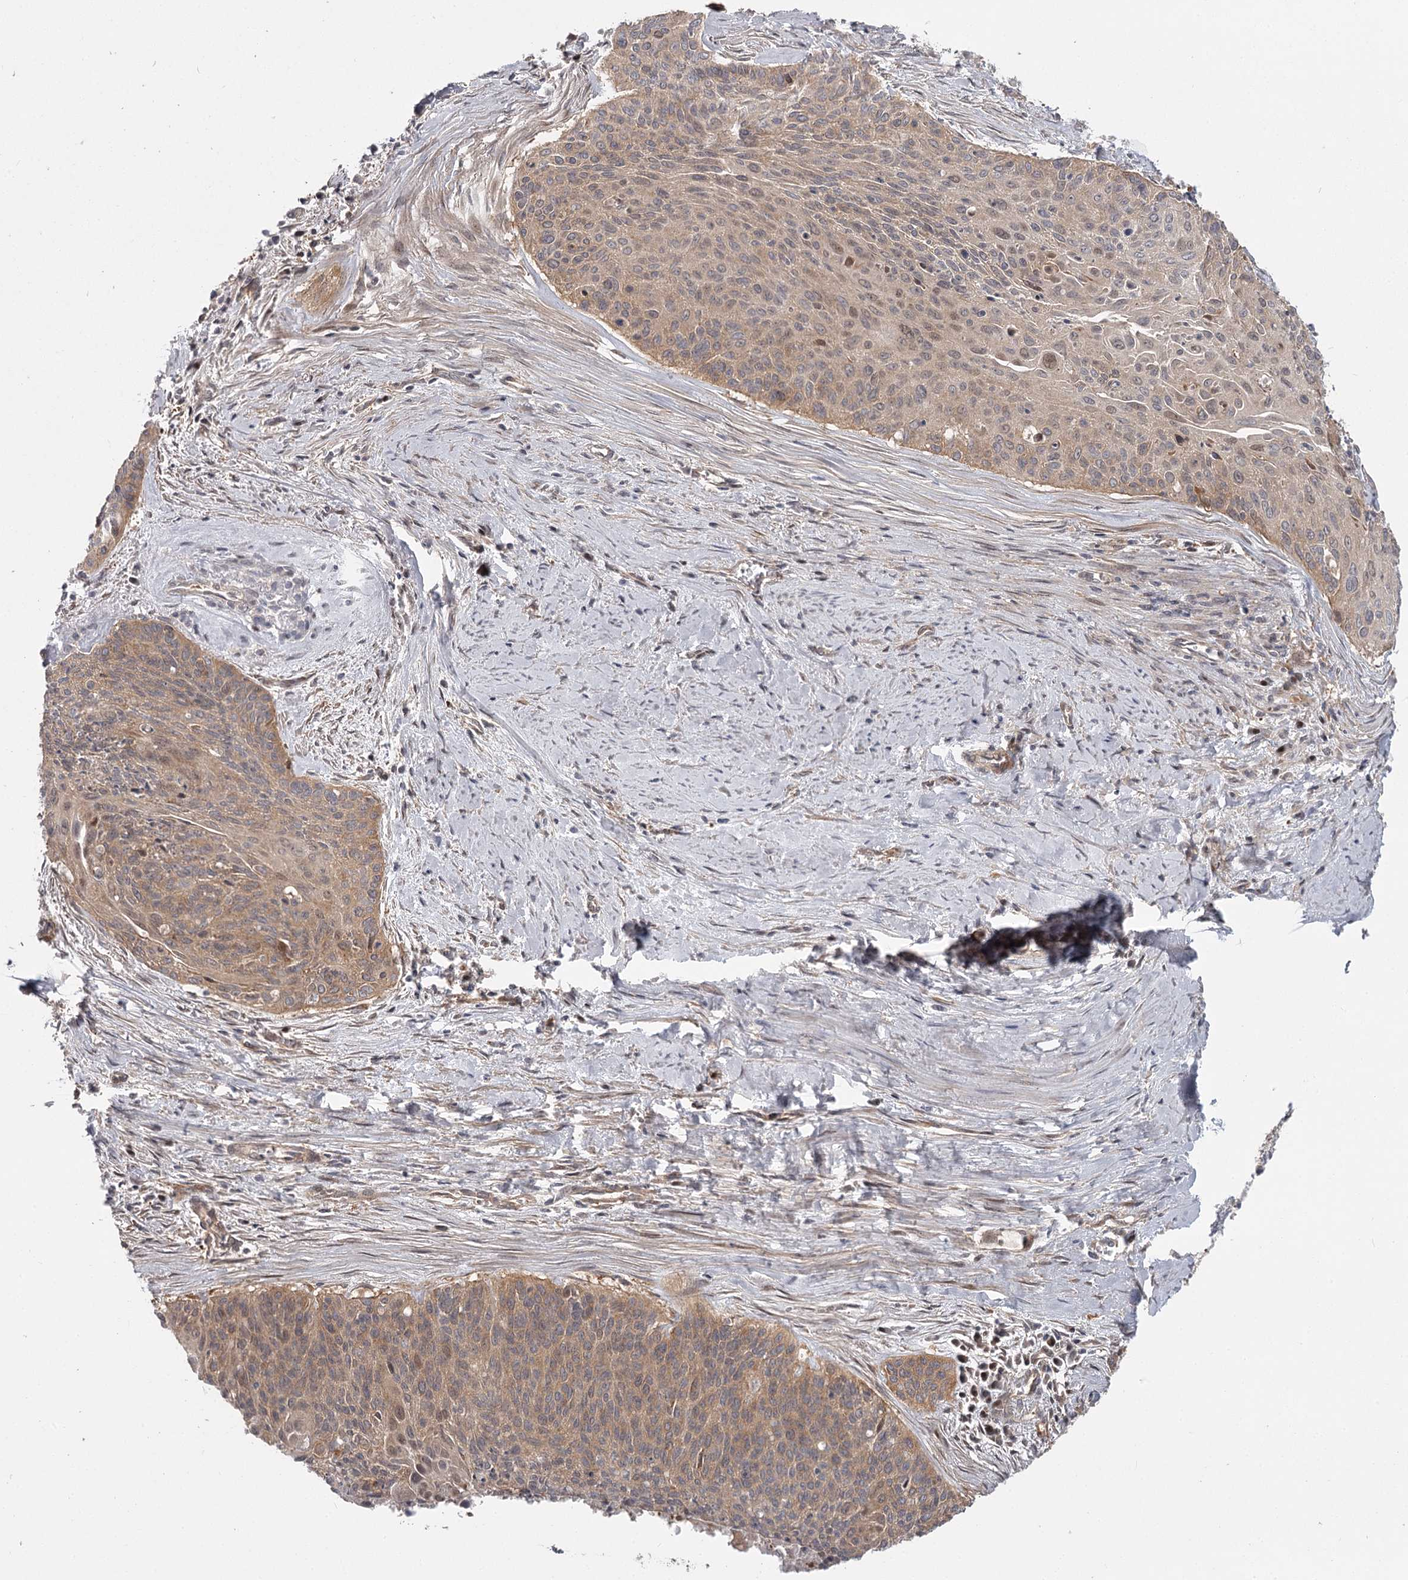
{"staining": {"intensity": "weak", "quantity": ">75%", "location": "cytoplasmic/membranous"}, "tissue": "cervical cancer", "cell_type": "Tumor cells", "image_type": "cancer", "snomed": [{"axis": "morphology", "description": "Squamous cell carcinoma, NOS"}, {"axis": "topography", "description": "Cervix"}], "caption": "Tumor cells exhibit low levels of weak cytoplasmic/membranous expression in approximately >75% of cells in human cervical cancer.", "gene": "CCNG2", "patient": {"sex": "female", "age": 55}}